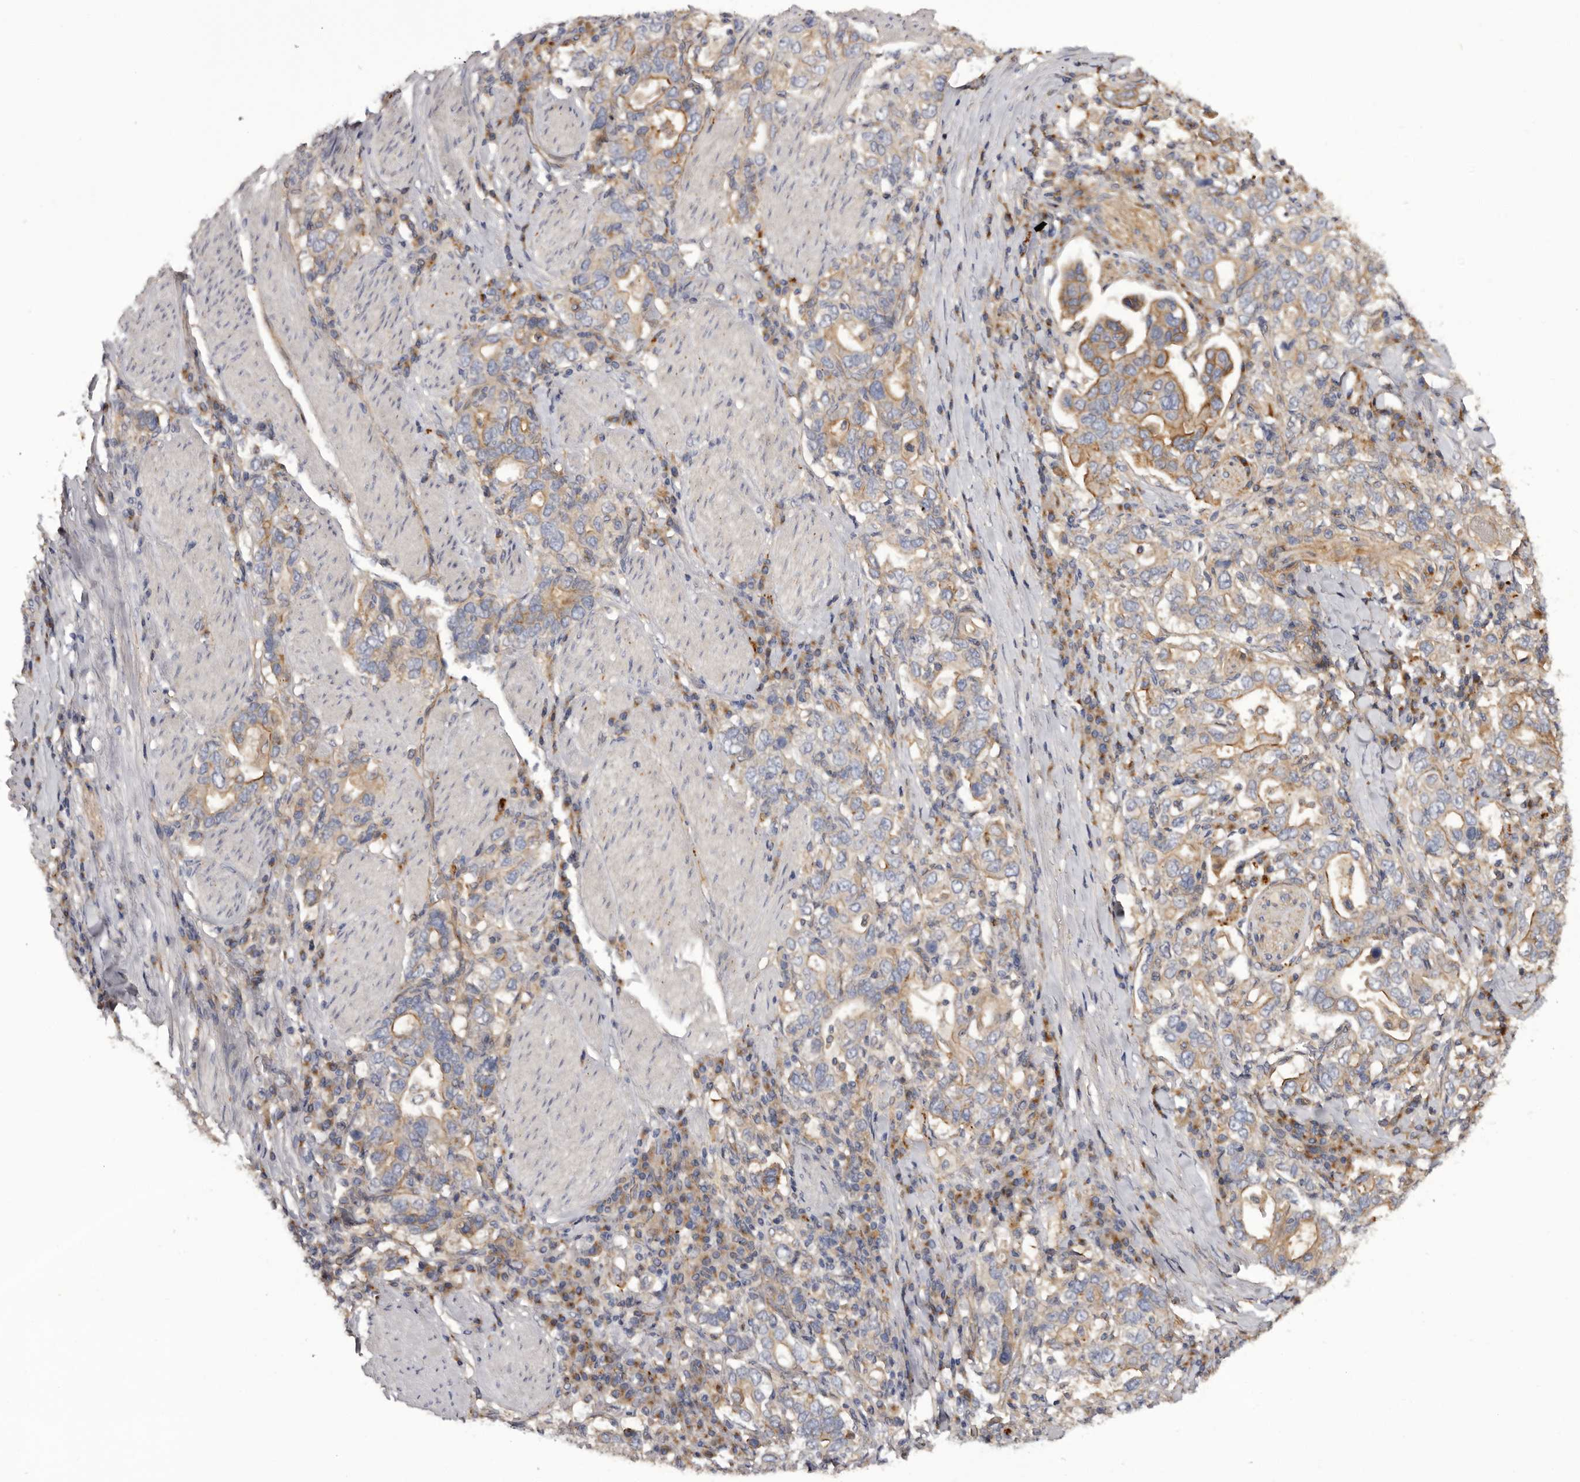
{"staining": {"intensity": "moderate", "quantity": "<25%", "location": "cytoplasmic/membranous"}, "tissue": "stomach cancer", "cell_type": "Tumor cells", "image_type": "cancer", "snomed": [{"axis": "morphology", "description": "Adenocarcinoma, NOS"}, {"axis": "topography", "description": "Stomach, upper"}], "caption": "Immunohistochemical staining of human stomach cancer shows low levels of moderate cytoplasmic/membranous positivity in approximately <25% of tumor cells.", "gene": "INKA2", "patient": {"sex": "male", "age": 62}}